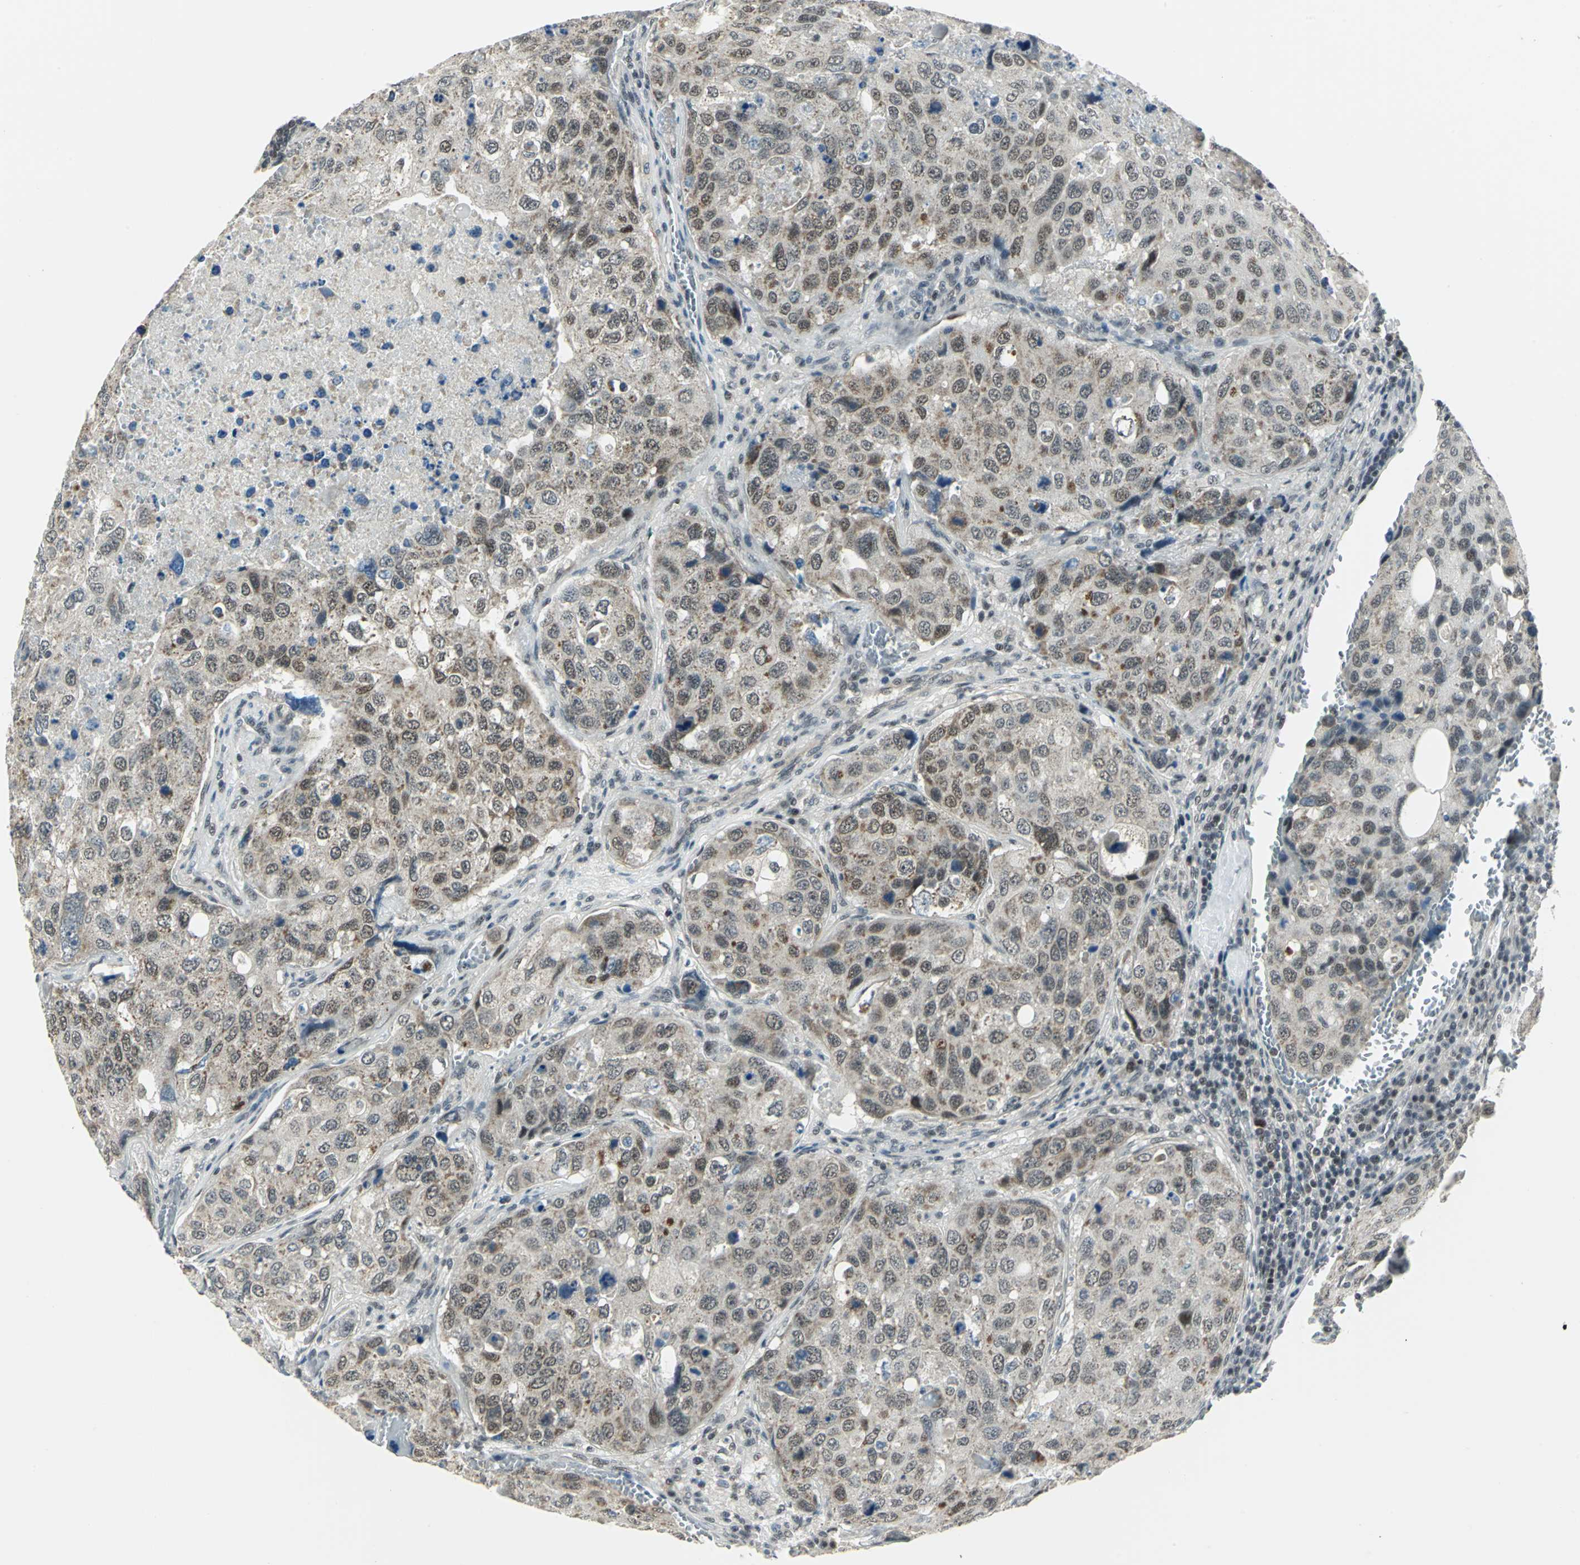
{"staining": {"intensity": "weak", "quantity": ">75%", "location": "cytoplasmic/membranous,nuclear"}, "tissue": "urothelial cancer", "cell_type": "Tumor cells", "image_type": "cancer", "snomed": [{"axis": "morphology", "description": "Urothelial carcinoma, High grade"}, {"axis": "topography", "description": "Lymph node"}, {"axis": "topography", "description": "Urinary bladder"}], "caption": "Immunohistochemical staining of urothelial carcinoma (high-grade) reveals low levels of weak cytoplasmic/membranous and nuclear protein positivity in about >75% of tumor cells.", "gene": "MTA1", "patient": {"sex": "male", "age": 51}}